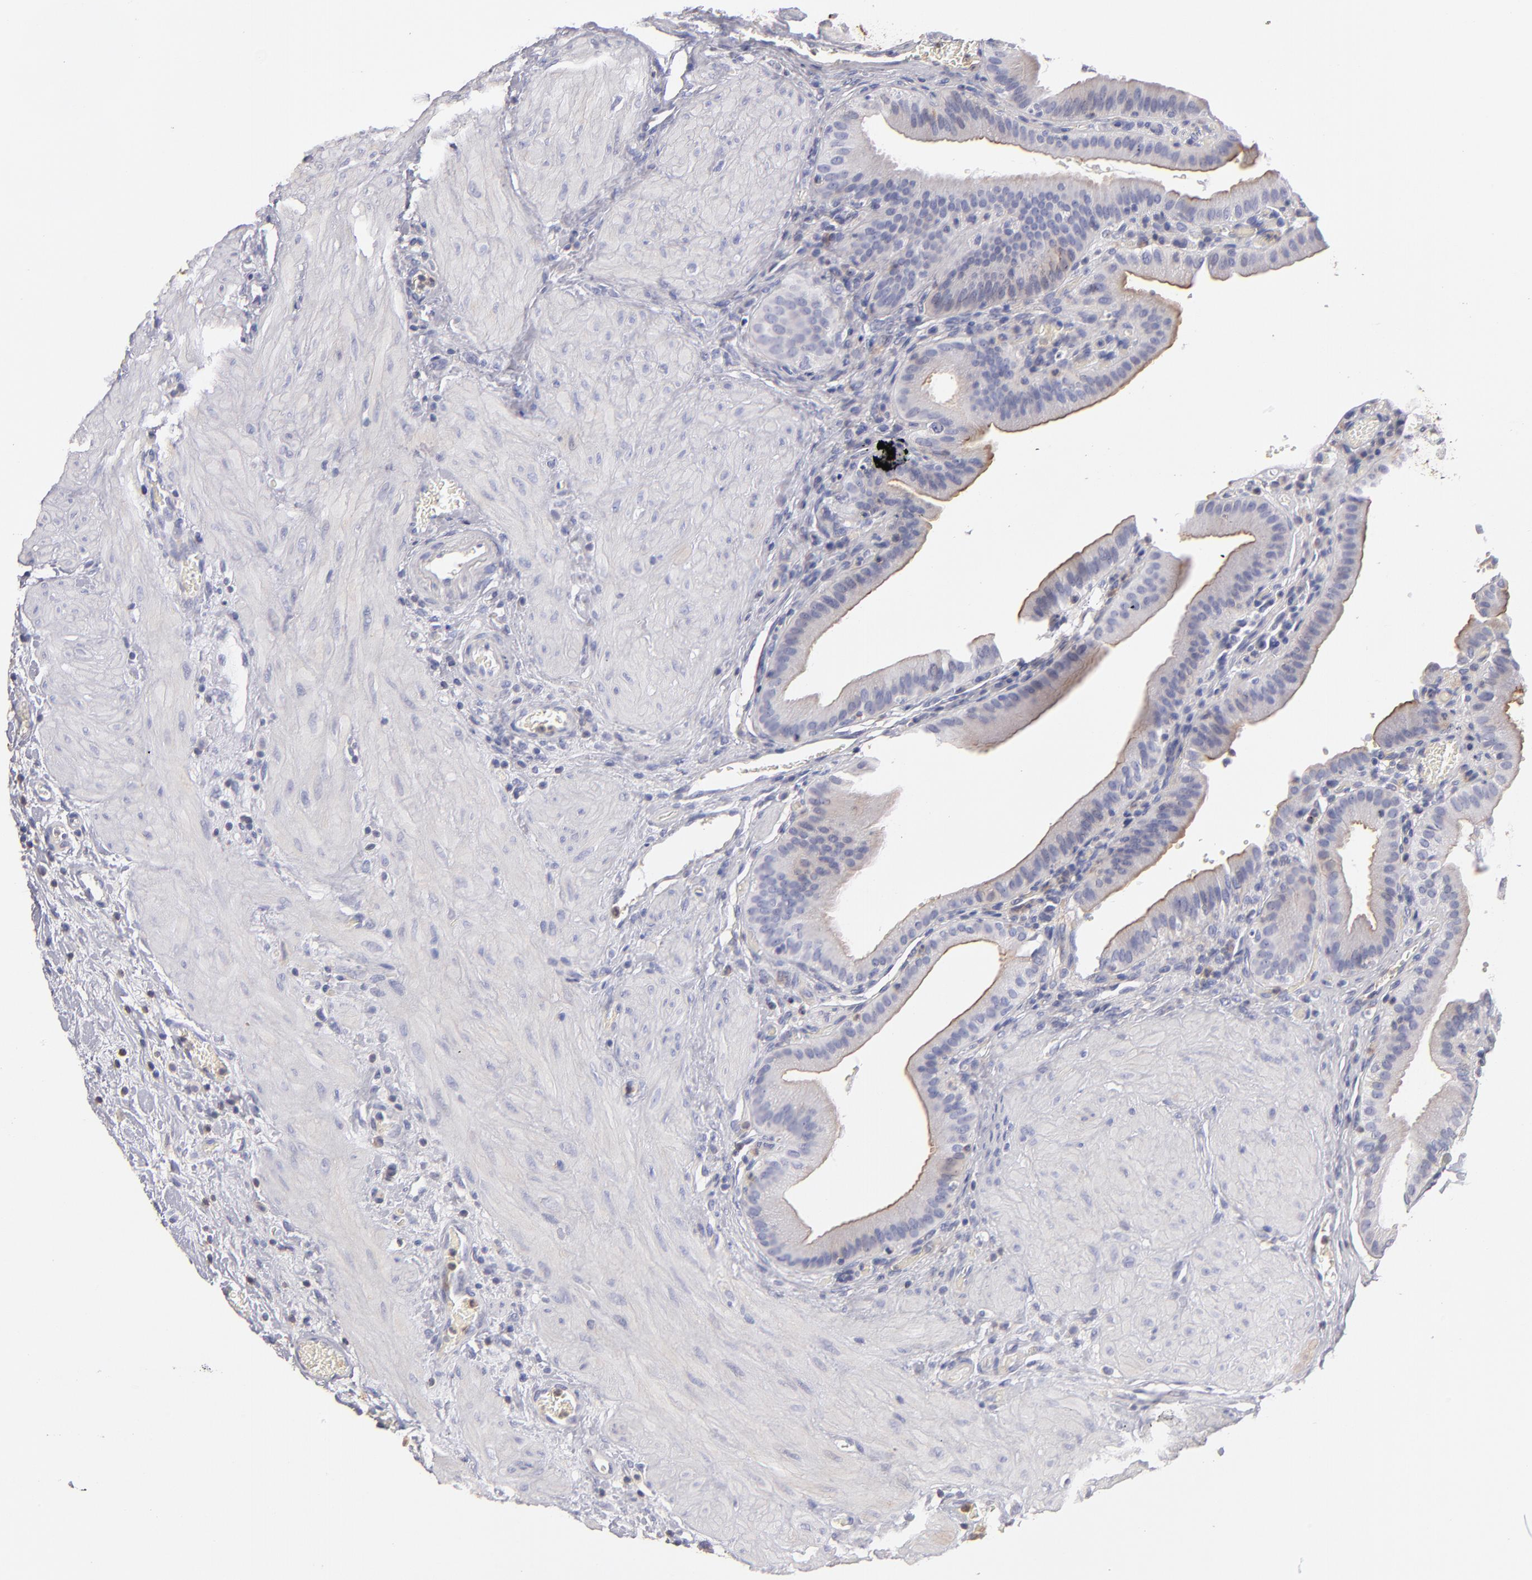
{"staining": {"intensity": "moderate", "quantity": "25%-75%", "location": "cytoplasmic/membranous"}, "tissue": "gallbladder", "cell_type": "Glandular cells", "image_type": "normal", "snomed": [{"axis": "morphology", "description": "Normal tissue, NOS"}, {"axis": "topography", "description": "Gallbladder"}], "caption": "IHC of unremarkable gallbladder exhibits medium levels of moderate cytoplasmic/membranous staining in approximately 25%-75% of glandular cells.", "gene": "ABCB1", "patient": {"sex": "female", "age": 75}}